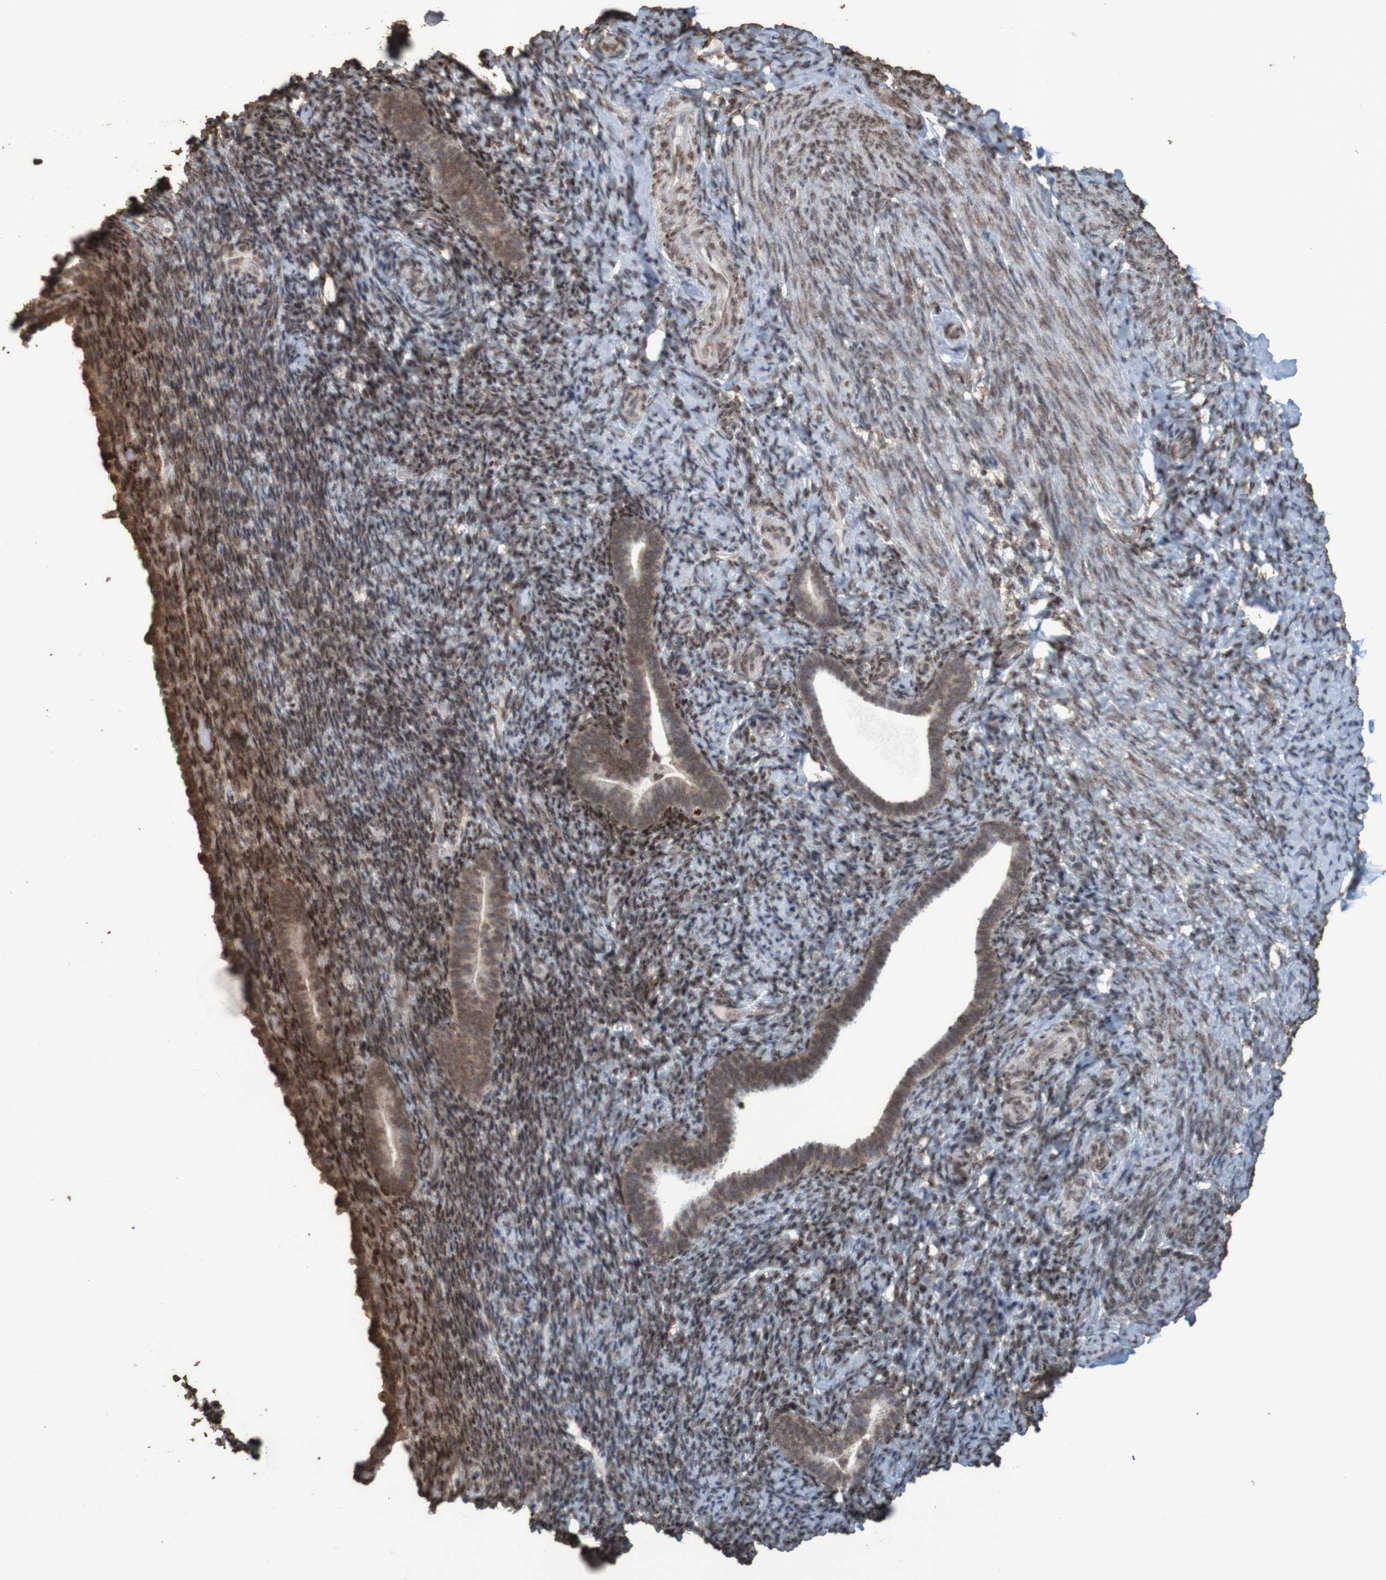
{"staining": {"intensity": "moderate", "quantity": ">75%", "location": "nuclear"}, "tissue": "endometrium", "cell_type": "Cells in endometrial stroma", "image_type": "normal", "snomed": [{"axis": "morphology", "description": "Normal tissue, NOS"}, {"axis": "topography", "description": "Endometrium"}], "caption": "Immunohistochemistry (IHC) (DAB (3,3'-diaminobenzidine)) staining of normal human endometrium reveals moderate nuclear protein expression in approximately >75% of cells in endometrial stroma.", "gene": "GFI1", "patient": {"sex": "female", "age": 51}}